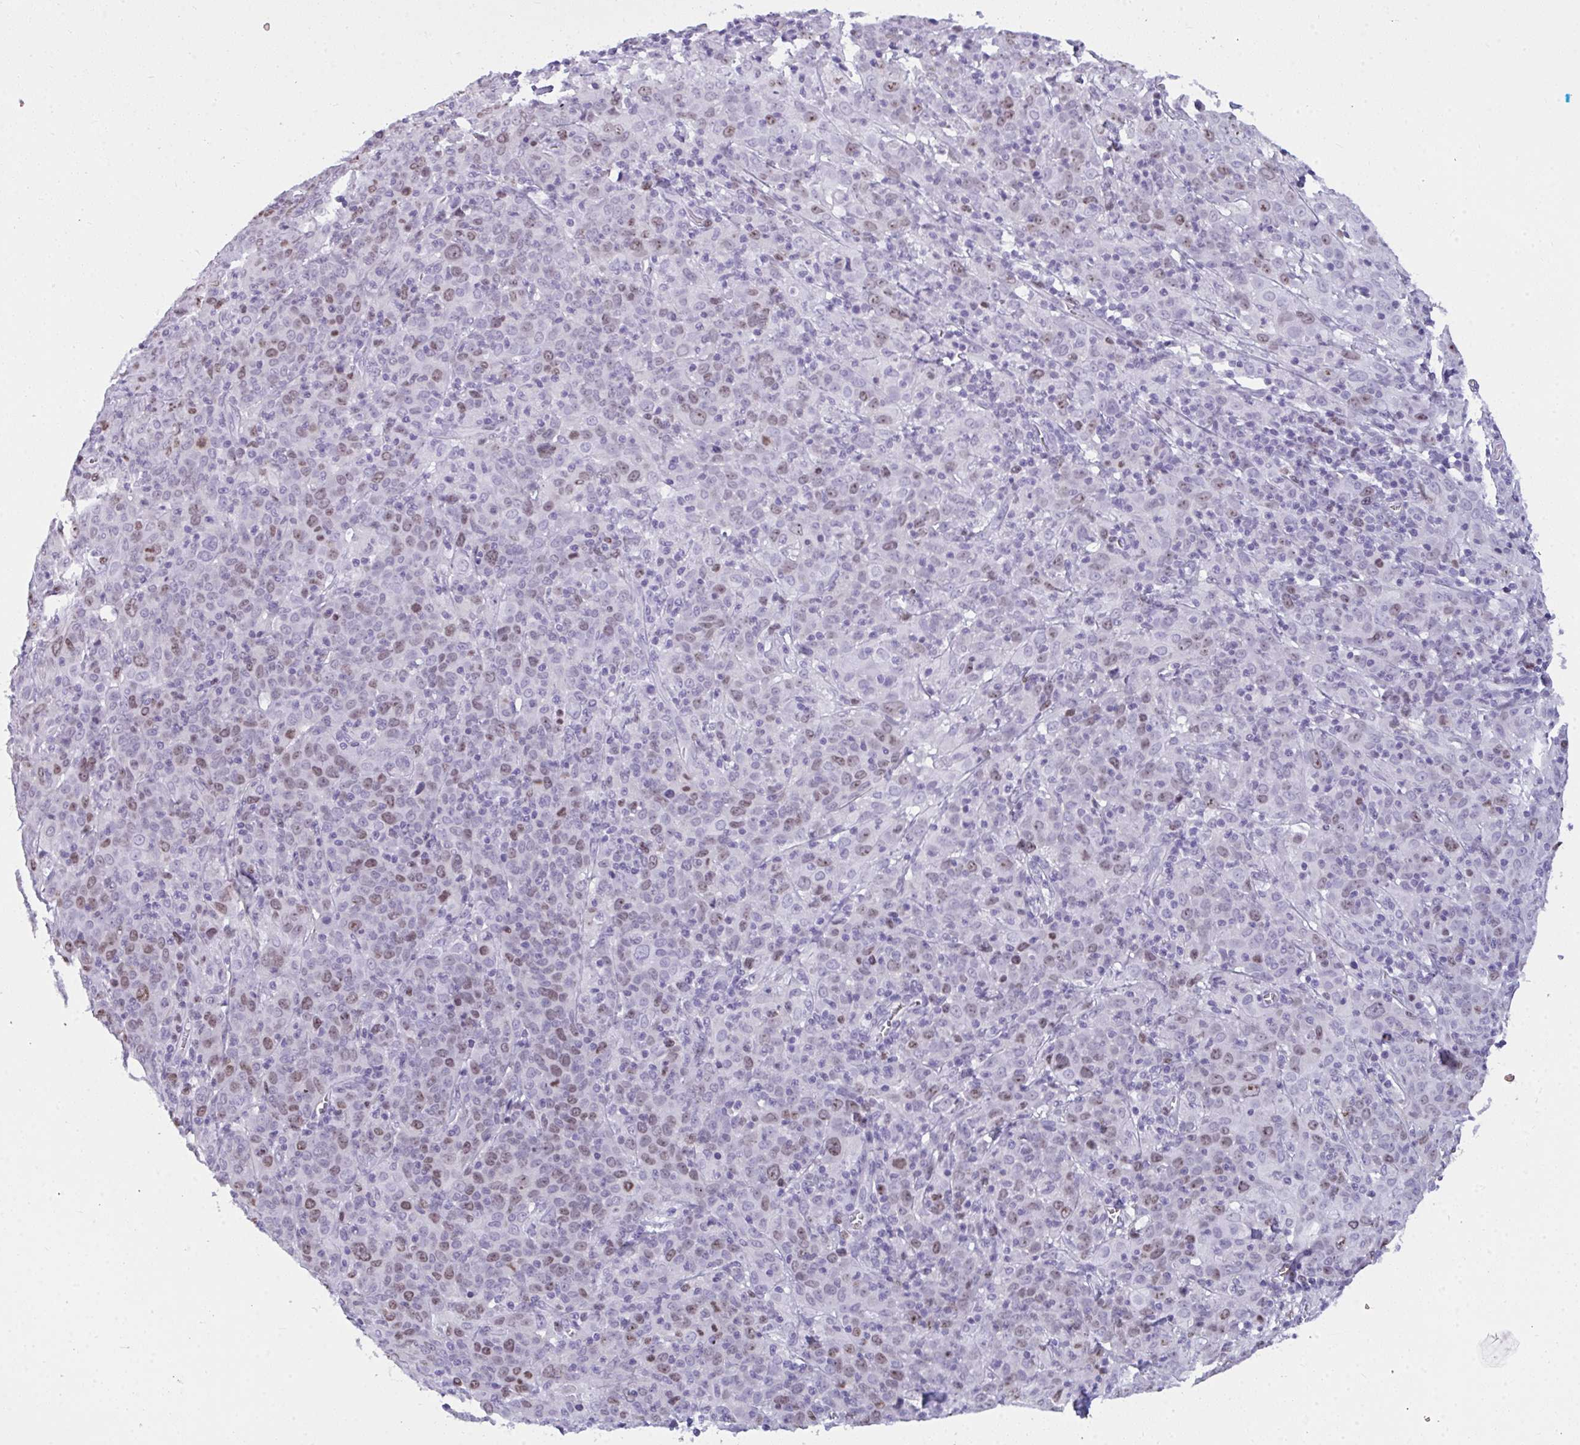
{"staining": {"intensity": "moderate", "quantity": "25%-75%", "location": "nuclear"}, "tissue": "cervical cancer", "cell_type": "Tumor cells", "image_type": "cancer", "snomed": [{"axis": "morphology", "description": "Squamous cell carcinoma, NOS"}, {"axis": "topography", "description": "Cervix"}], "caption": "This image demonstrates immunohistochemistry staining of cervical cancer (squamous cell carcinoma), with medium moderate nuclear staining in about 25%-75% of tumor cells.", "gene": "SUZ12", "patient": {"sex": "female", "age": 67}}